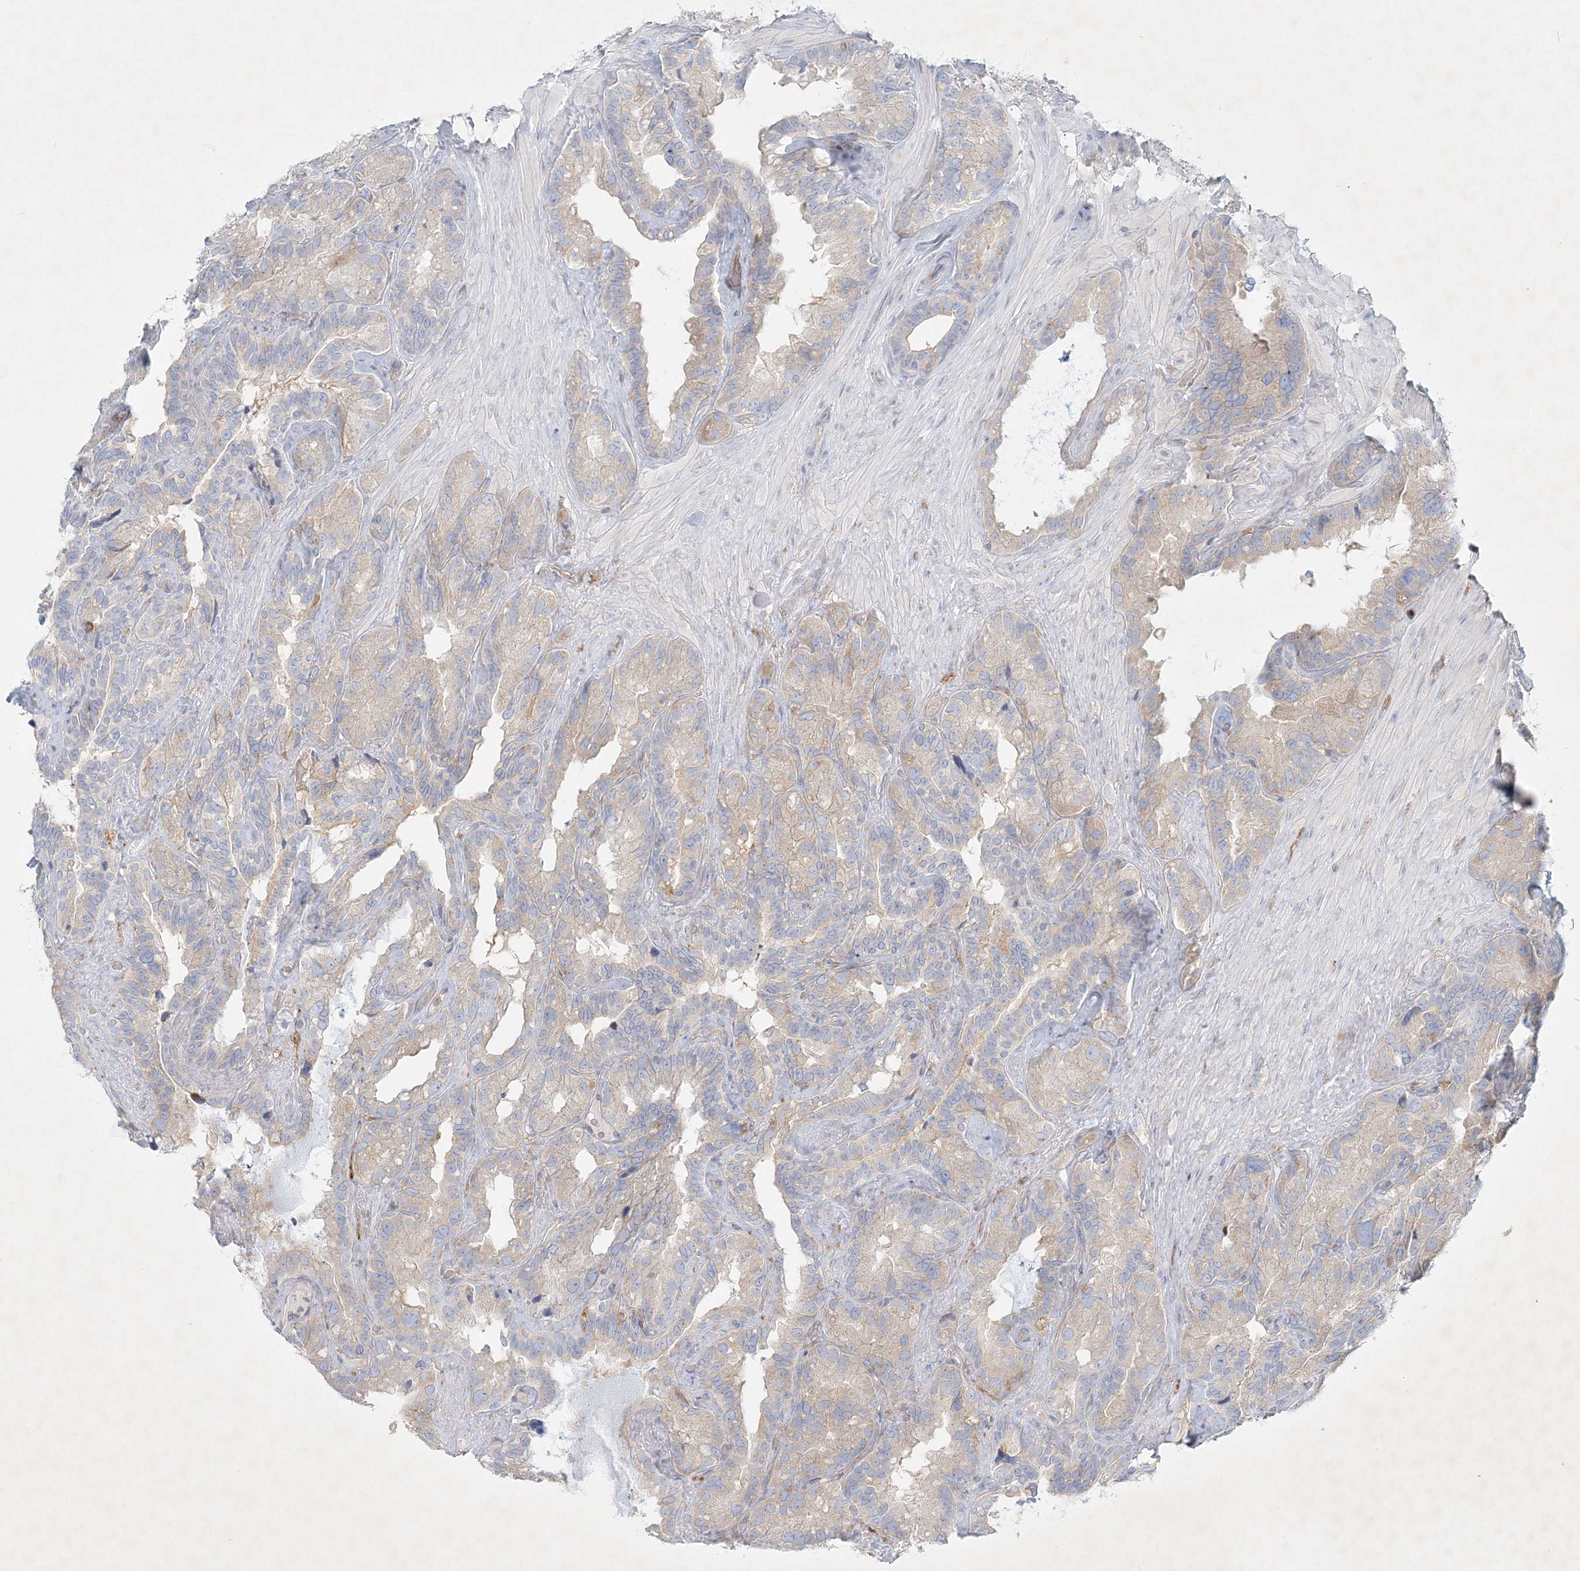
{"staining": {"intensity": "weak", "quantity": "25%-75%", "location": "cytoplasmic/membranous"}, "tissue": "seminal vesicle", "cell_type": "Glandular cells", "image_type": "normal", "snomed": [{"axis": "morphology", "description": "Normal tissue, NOS"}, {"axis": "topography", "description": "Prostate"}, {"axis": "topography", "description": "Seminal veicle"}], "caption": "This histopathology image shows IHC staining of normal human seminal vesicle, with low weak cytoplasmic/membranous staining in approximately 25%-75% of glandular cells.", "gene": "STK11IP", "patient": {"sex": "male", "age": 68}}